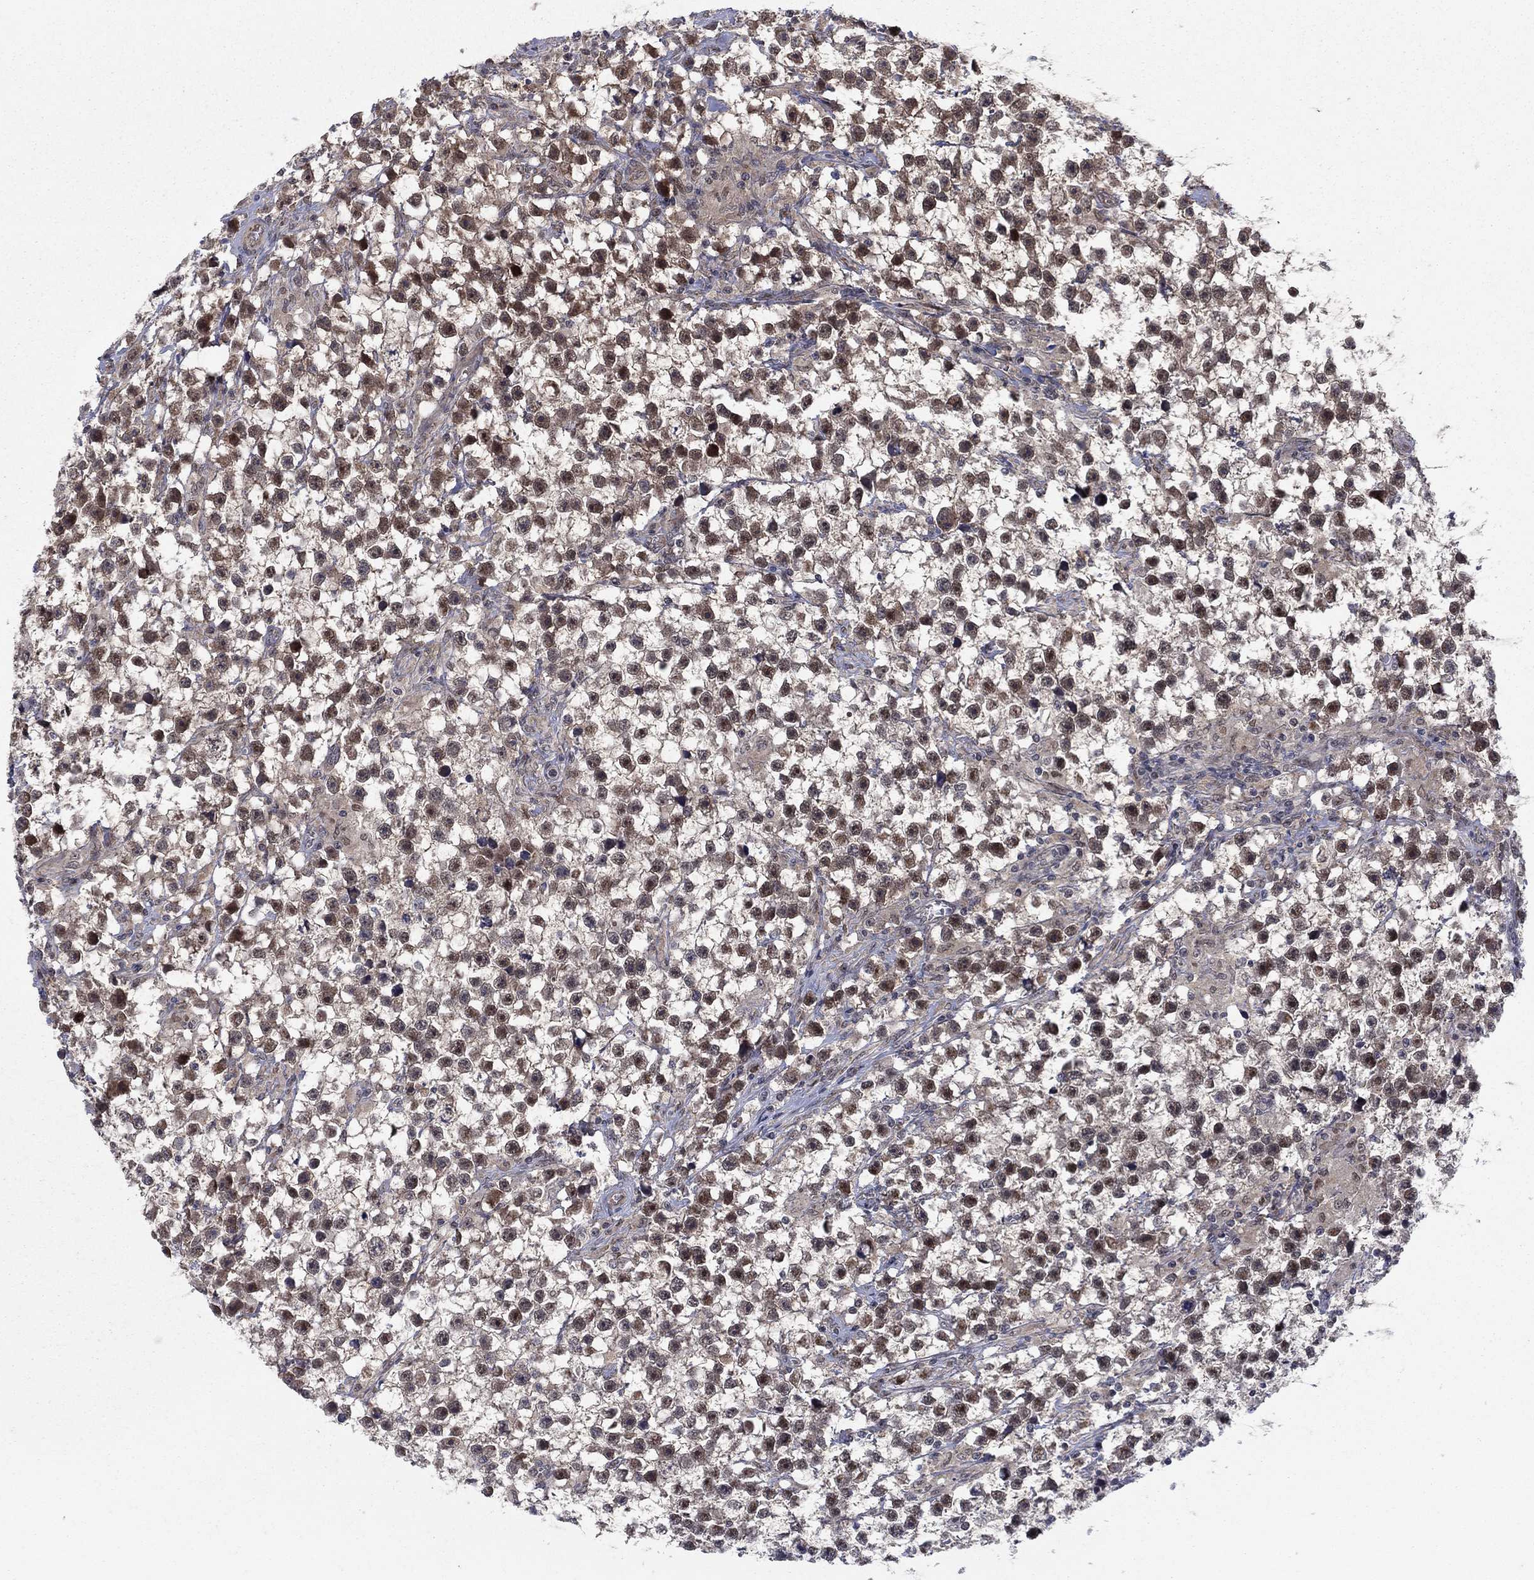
{"staining": {"intensity": "moderate", "quantity": ">75%", "location": "cytoplasmic/membranous"}, "tissue": "testis cancer", "cell_type": "Tumor cells", "image_type": "cancer", "snomed": [{"axis": "morphology", "description": "Seminoma, NOS"}, {"axis": "topography", "description": "Testis"}], "caption": "DAB (3,3'-diaminobenzidine) immunohistochemical staining of human testis seminoma shows moderate cytoplasmic/membranous protein expression in approximately >75% of tumor cells.", "gene": "PSMC1", "patient": {"sex": "male", "age": 59}}